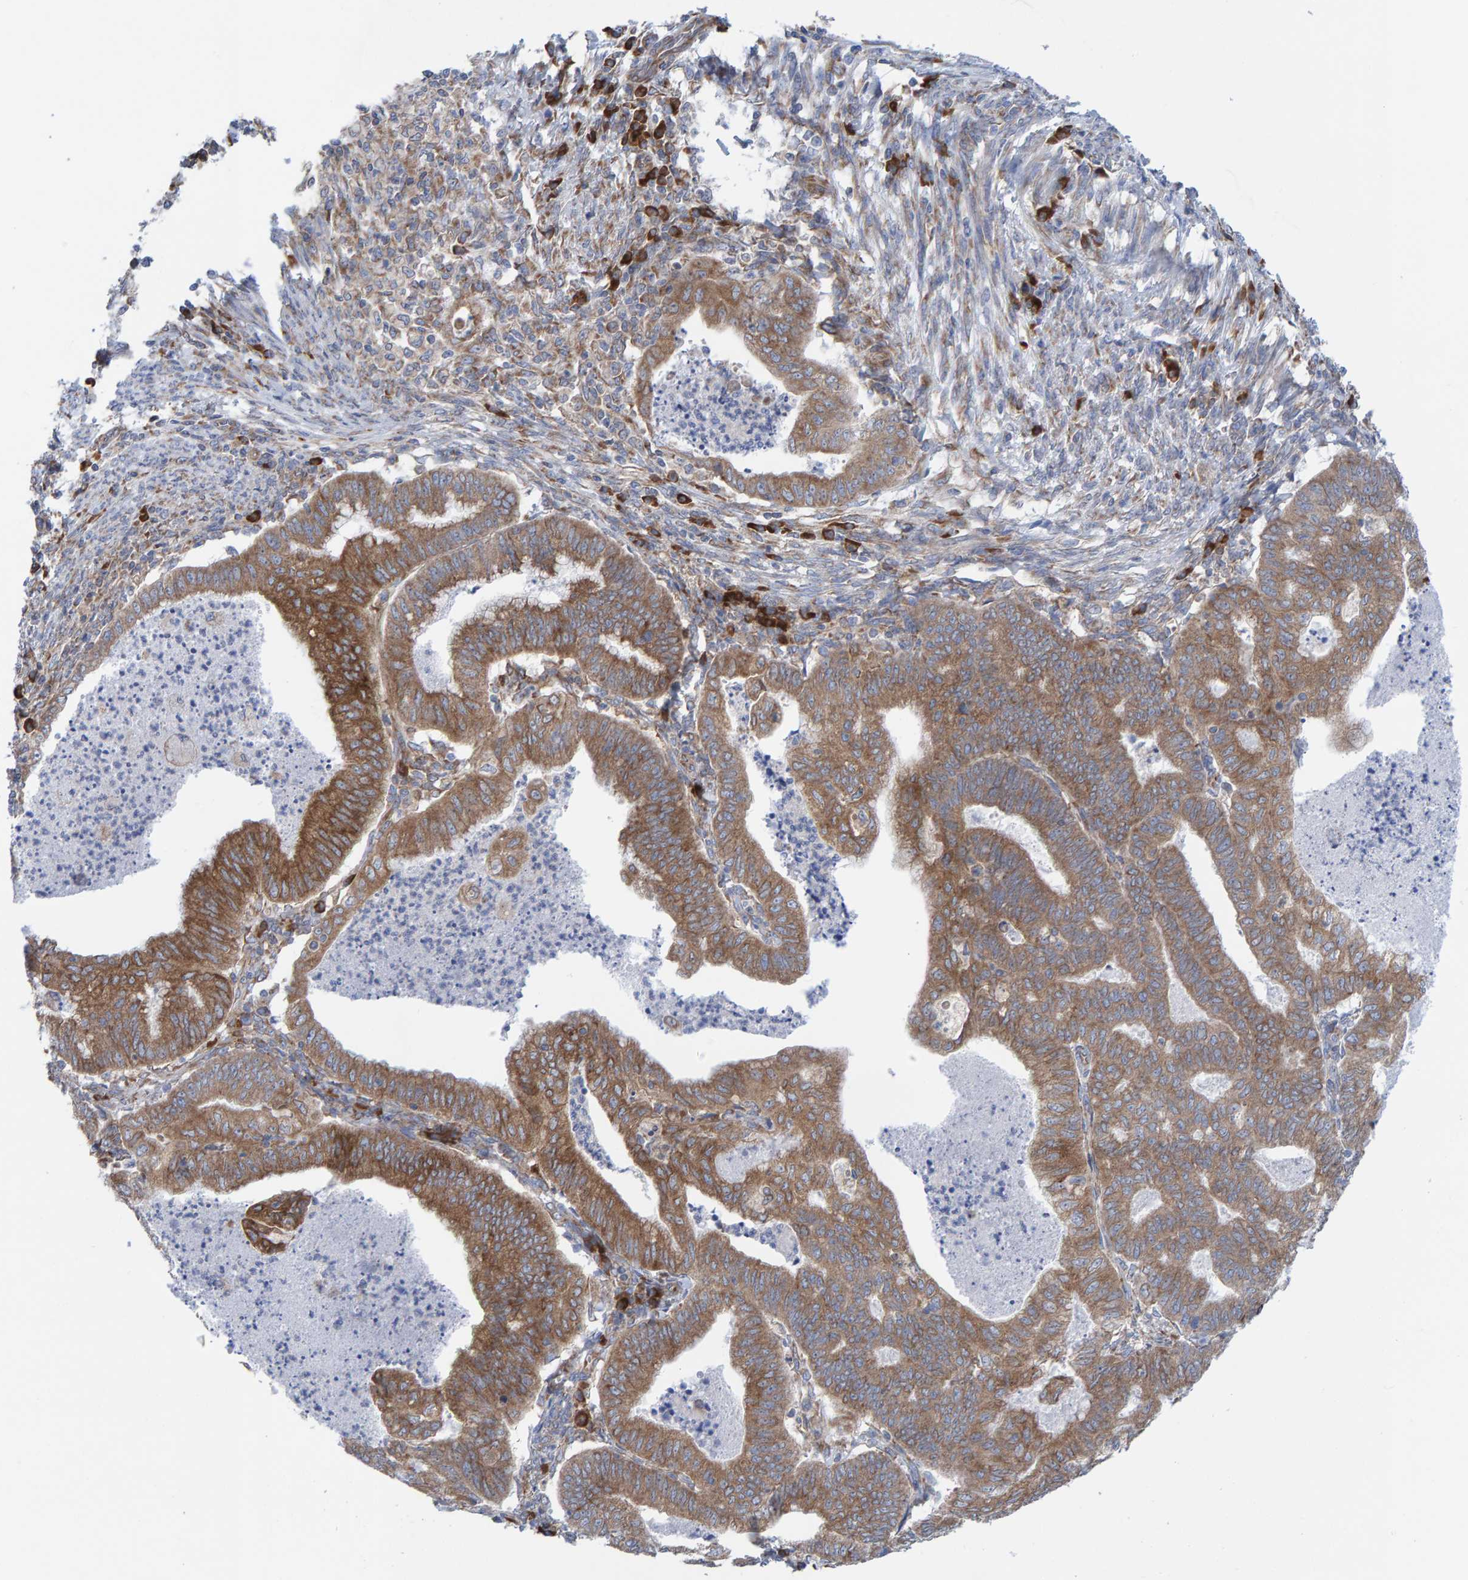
{"staining": {"intensity": "moderate", "quantity": ">75%", "location": "cytoplasmic/membranous"}, "tissue": "endometrial cancer", "cell_type": "Tumor cells", "image_type": "cancer", "snomed": [{"axis": "morphology", "description": "Polyp, NOS"}, {"axis": "morphology", "description": "Adenocarcinoma, NOS"}, {"axis": "morphology", "description": "Adenoma, NOS"}, {"axis": "topography", "description": "Endometrium"}], "caption": "Tumor cells demonstrate moderate cytoplasmic/membranous expression in about >75% of cells in adenoma (endometrial).", "gene": "CDK5RAP3", "patient": {"sex": "female", "age": 79}}